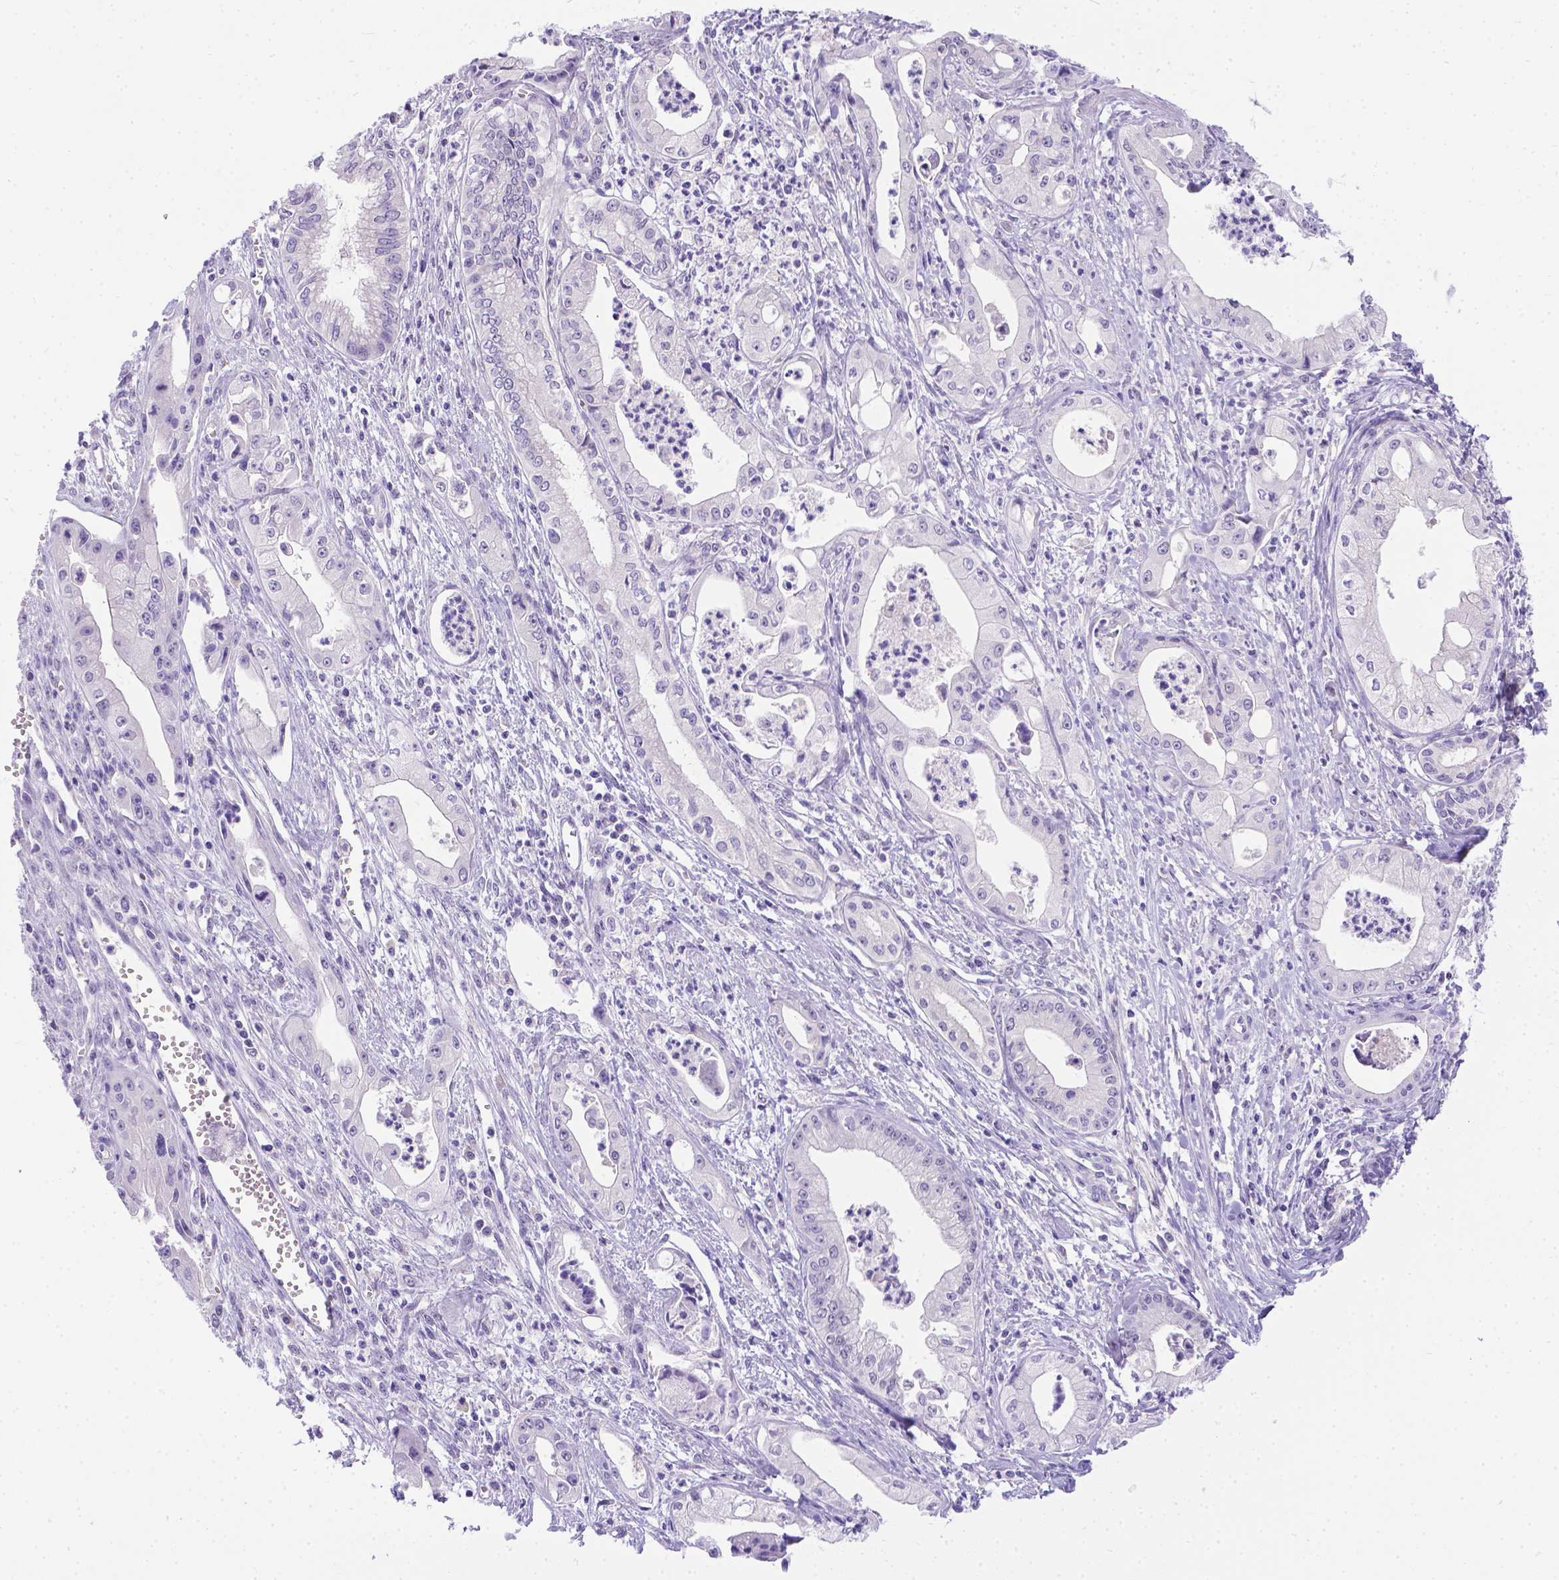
{"staining": {"intensity": "negative", "quantity": "none", "location": "none"}, "tissue": "pancreatic cancer", "cell_type": "Tumor cells", "image_type": "cancer", "snomed": [{"axis": "morphology", "description": "Adenocarcinoma, NOS"}, {"axis": "topography", "description": "Pancreas"}], "caption": "DAB immunohistochemical staining of human pancreatic adenocarcinoma displays no significant positivity in tumor cells.", "gene": "TTLL6", "patient": {"sex": "female", "age": 65}}